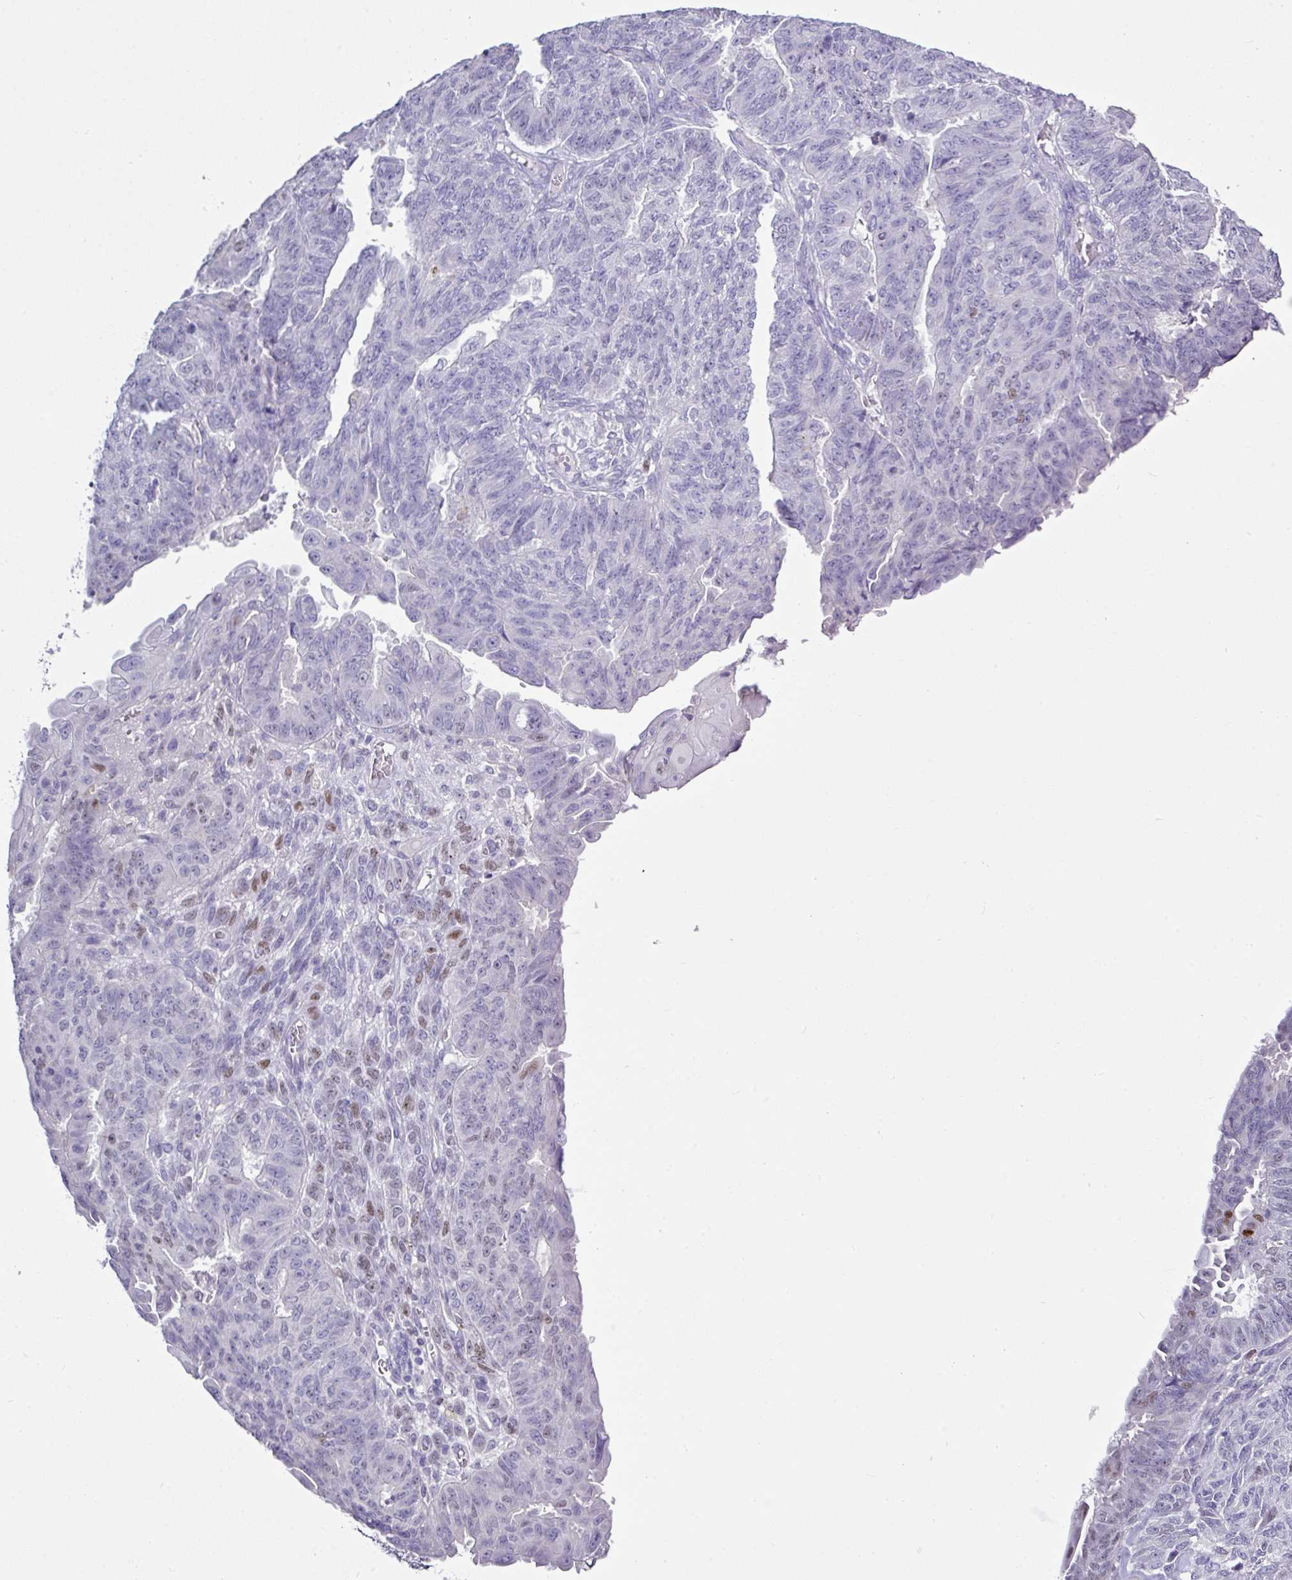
{"staining": {"intensity": "negative", "quantity": "none", "location": "none"}, "tissue": "endometrial cancer", "cell_type": "Tumor cells", "image_type": "cancer", "snomed": [{"axis": "morphology", "description": "Adenocarcinoma, NOS"}, {"axis": "topography", "description": "Endometrium"}], "caption": "Photomicrograph shows no protein staining in tumor cells of endometrial cancer (adenocarcinoma) tissue.", "gene": "BCL11A", "patient": {"sex": "female", "age": 32}}